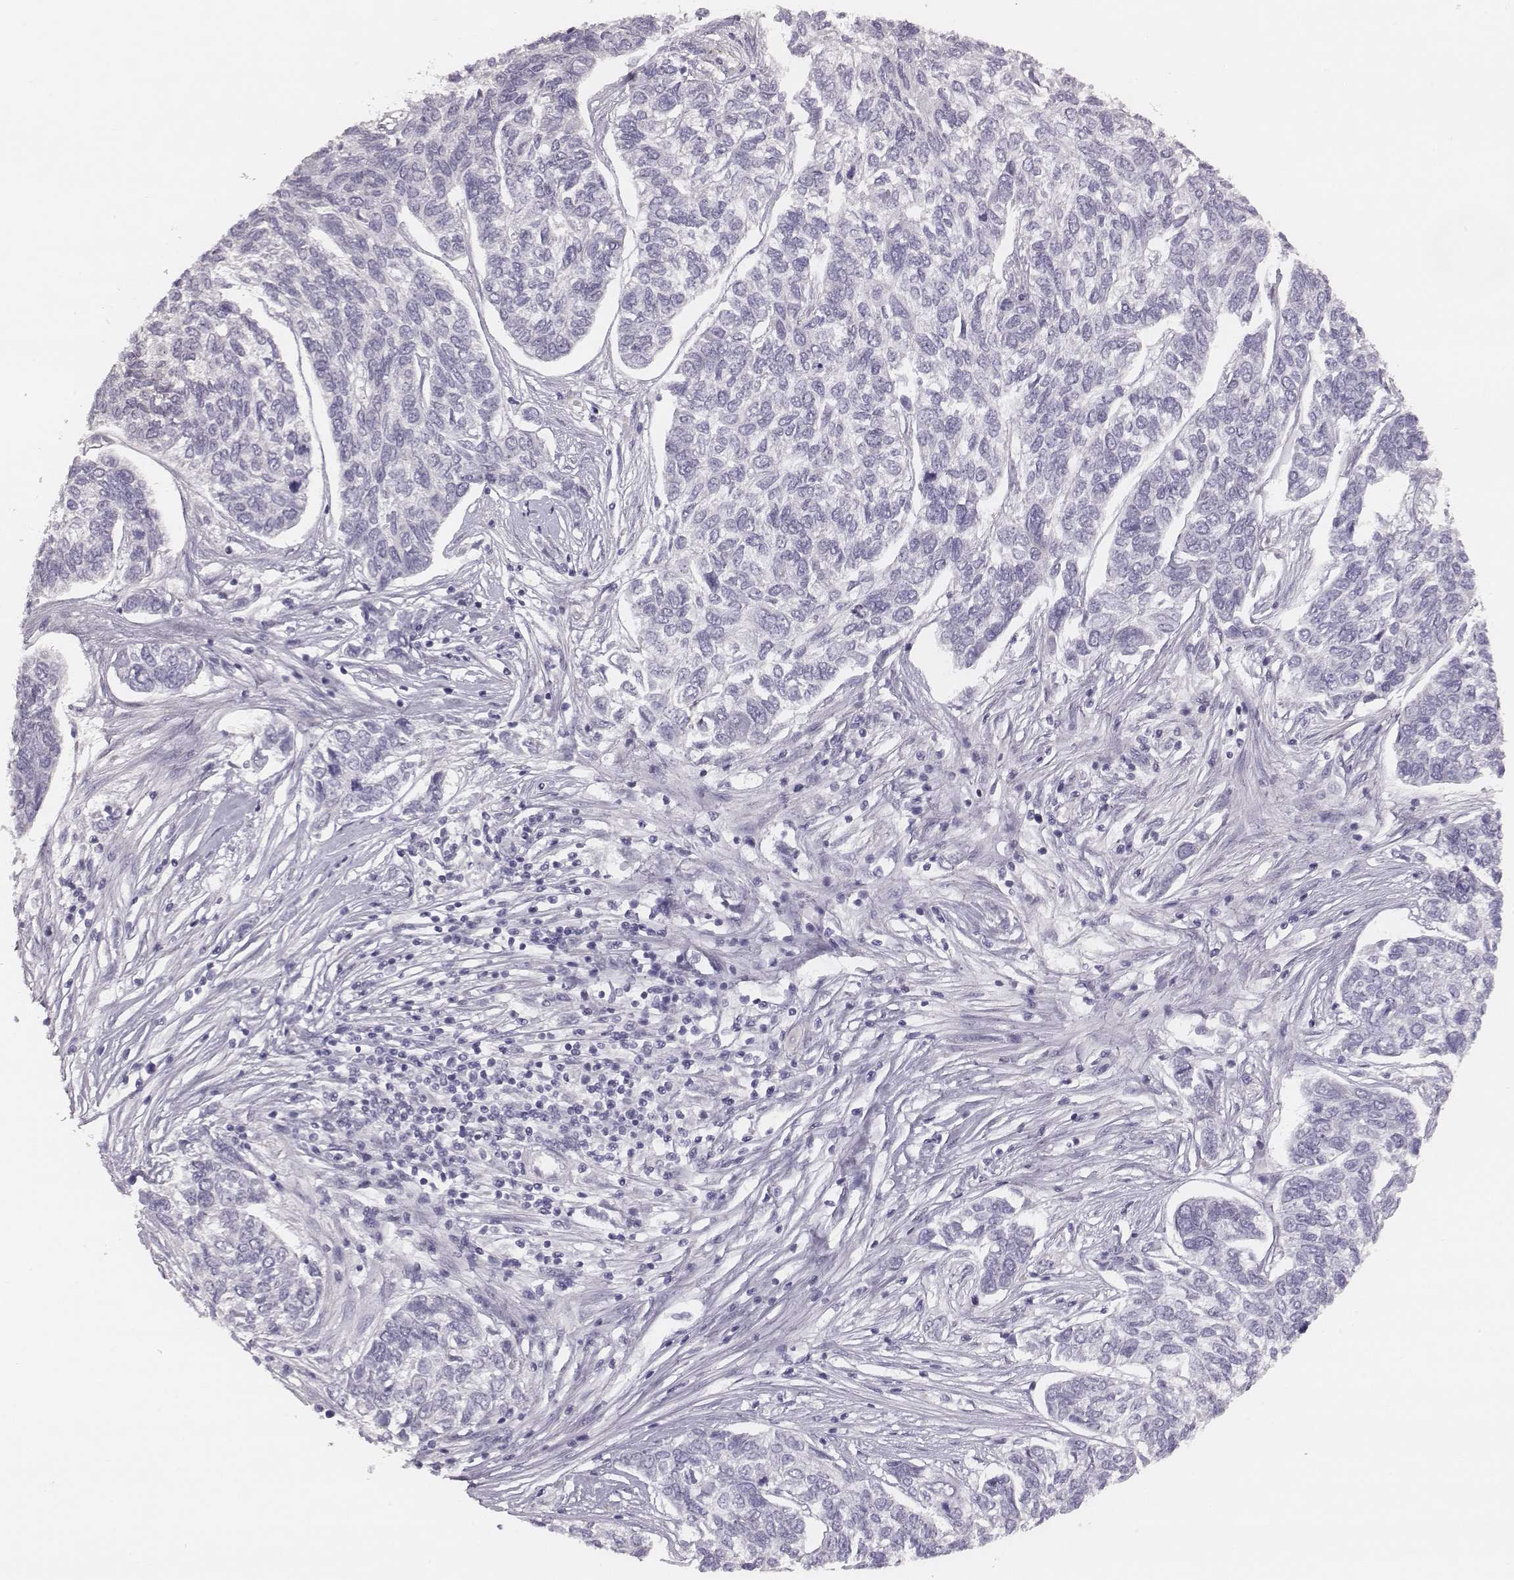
{"staining": {"intensity": "negative", "quantity": "none", "location": "none"}, "tissue": "skin cancer", "cell_type": "Tumor cells", "image_type": "cancer", "snomed": [{"axis": "morphology", "description": "Basal cell carcinoma"}, {"axis": "topography", "description": "Skin"}], "caption": "This is an immunohistochemistry (IHC) histopathology image of human skin cancer. There is no staining in tumor cells.", "gene": "KCNJ12", "patient": {"sex": "female", "age": 65}}